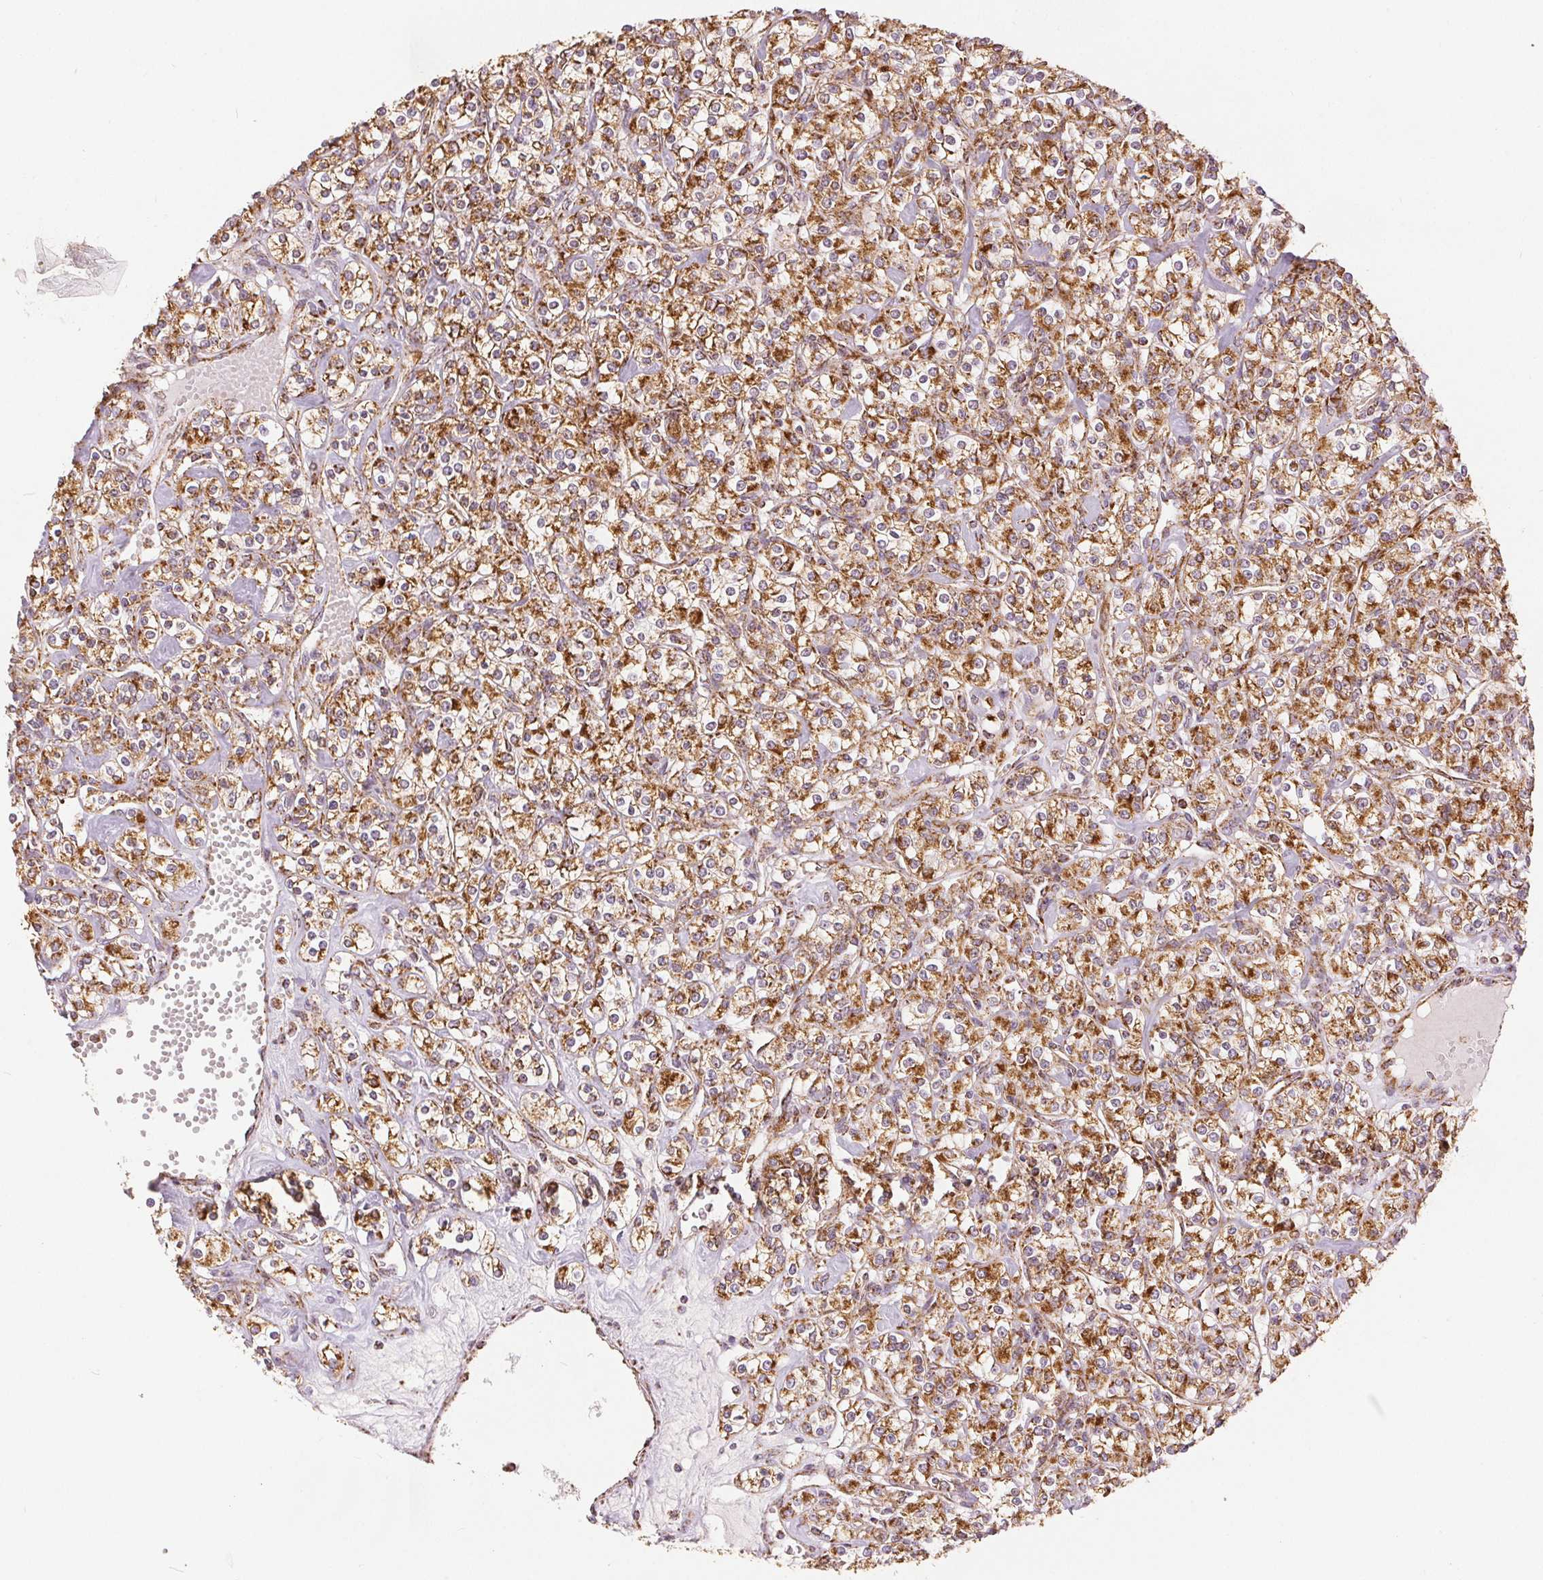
{"staining": {"intensity": "moderate", "quantity": ">75%", "location": "cytoplasmic/membranous"}, "tissue": "renal cancer", "cell_type": "Tumor cells", "image_type": "cancer", "snomed": [{"axis": "morphology", "description": "Adenocarcinoma, NOS"}, {"axis": "topography", "description": "Kidney"}], "caption": "Immunohistochemistry micrograph of neoplastic tissue: adenocarcinoma (renal) stained using IHC shows medium levels of moderate protein expression localized specifically in the cytoplasmic/membranous of tumor cells, appearing as a cytoplasmic/membranous brown color.", "gene": "SDHB", "patient": {"sex": "male", "age": 77}}